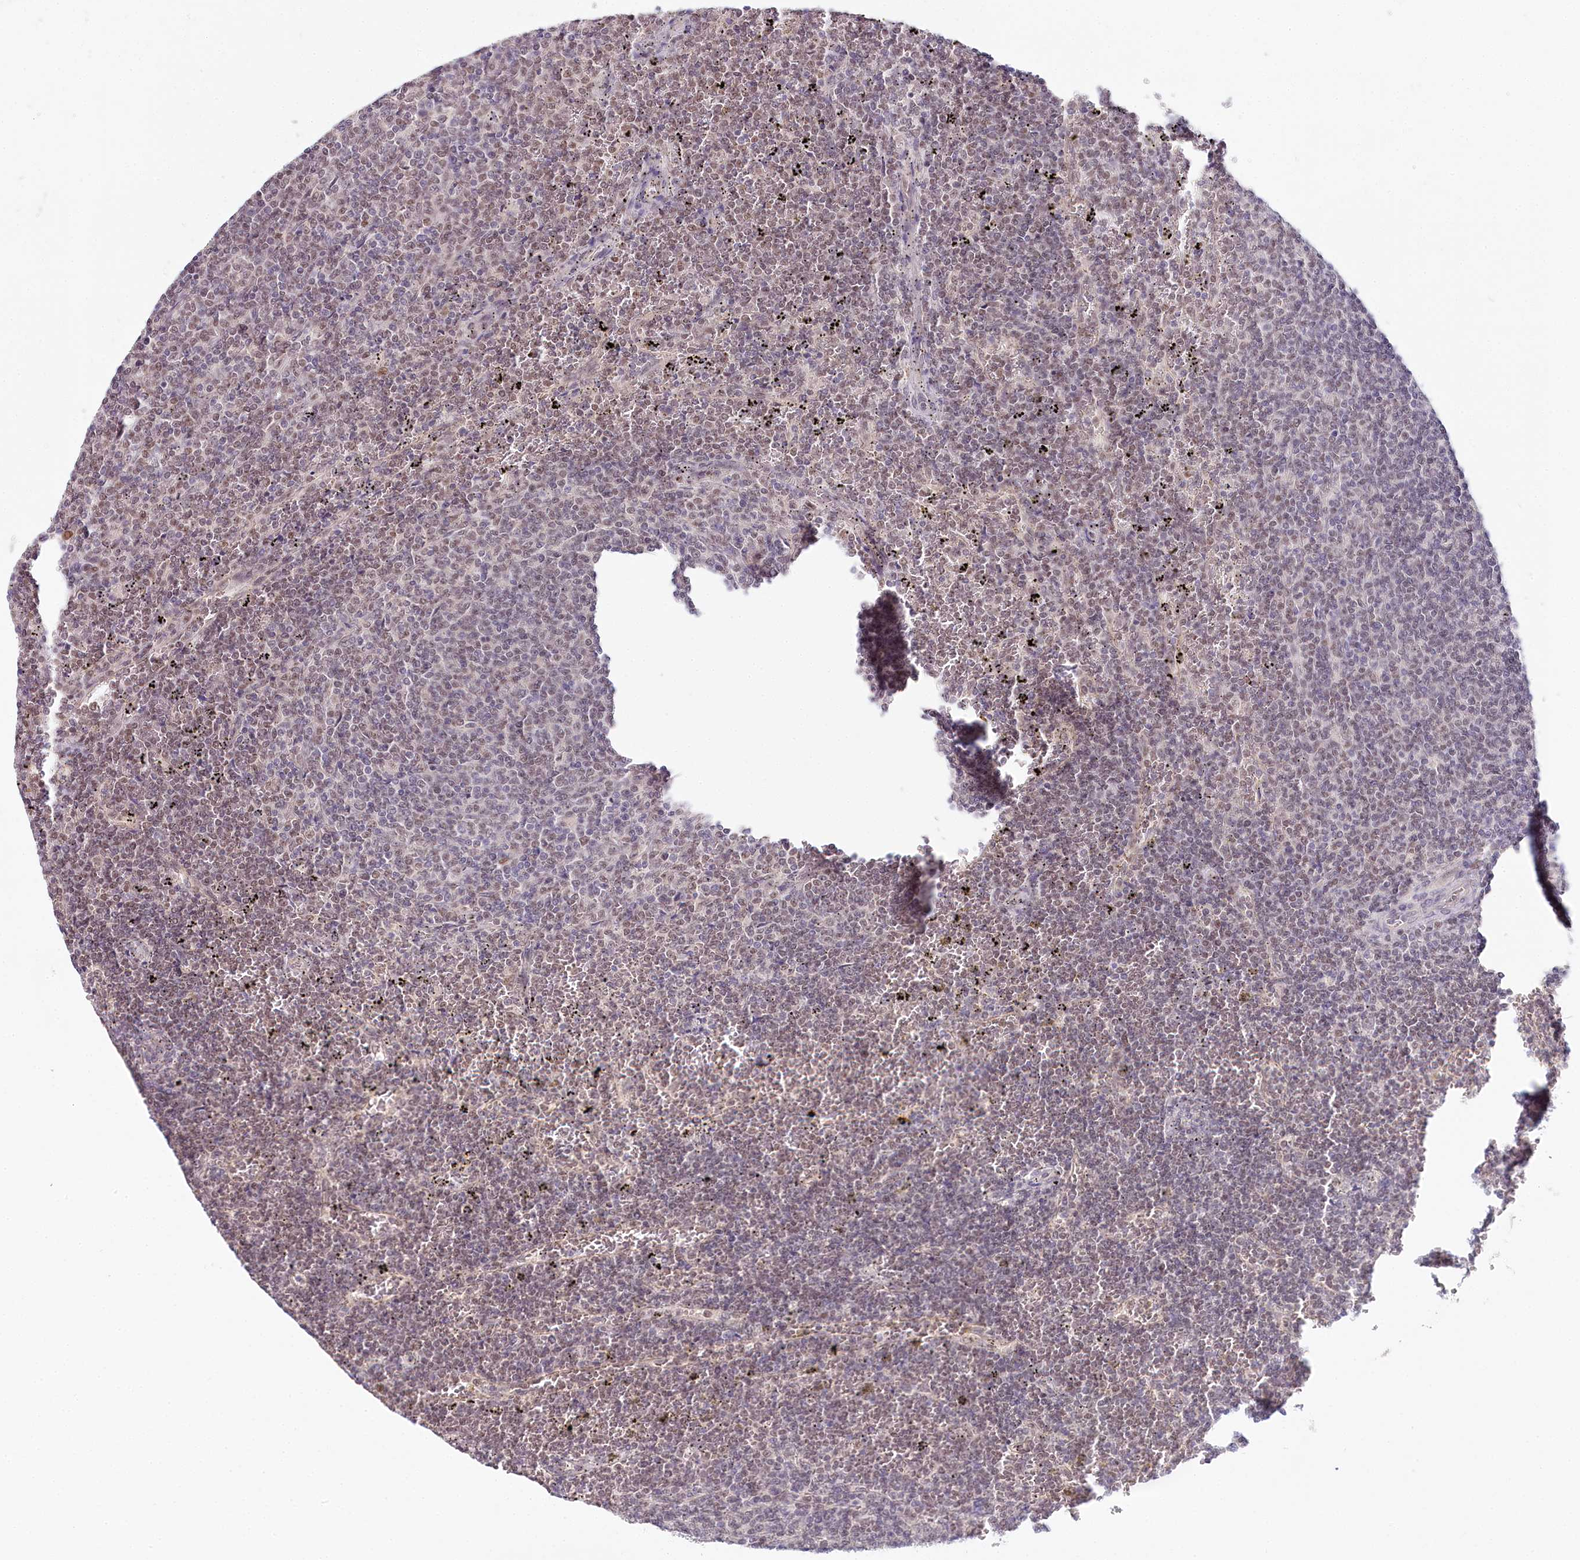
{"staining": {"intensity": "weak", "quantity": "25%-75%", "location": "nuclear"}, "tissue": "lymphoma", "cell_type": "Tumor cells", "image_type": "cancer", "snomed": [{"axis": "morphology", "description": "Malignant lymphoma, non-Hodgkin's type, Low grade"}, {"axis": "topography", "description": "Spleen"}], "caption": "Low-grade malignant lymphoma, non-Hodgkin's type tissue reveals weak nuclear positivity in approximately 25%-75% of tumor cells, visualized by immunohistochemistry.", "gene": "AMTN", "patient": {"sex": "female", "age": 50}}